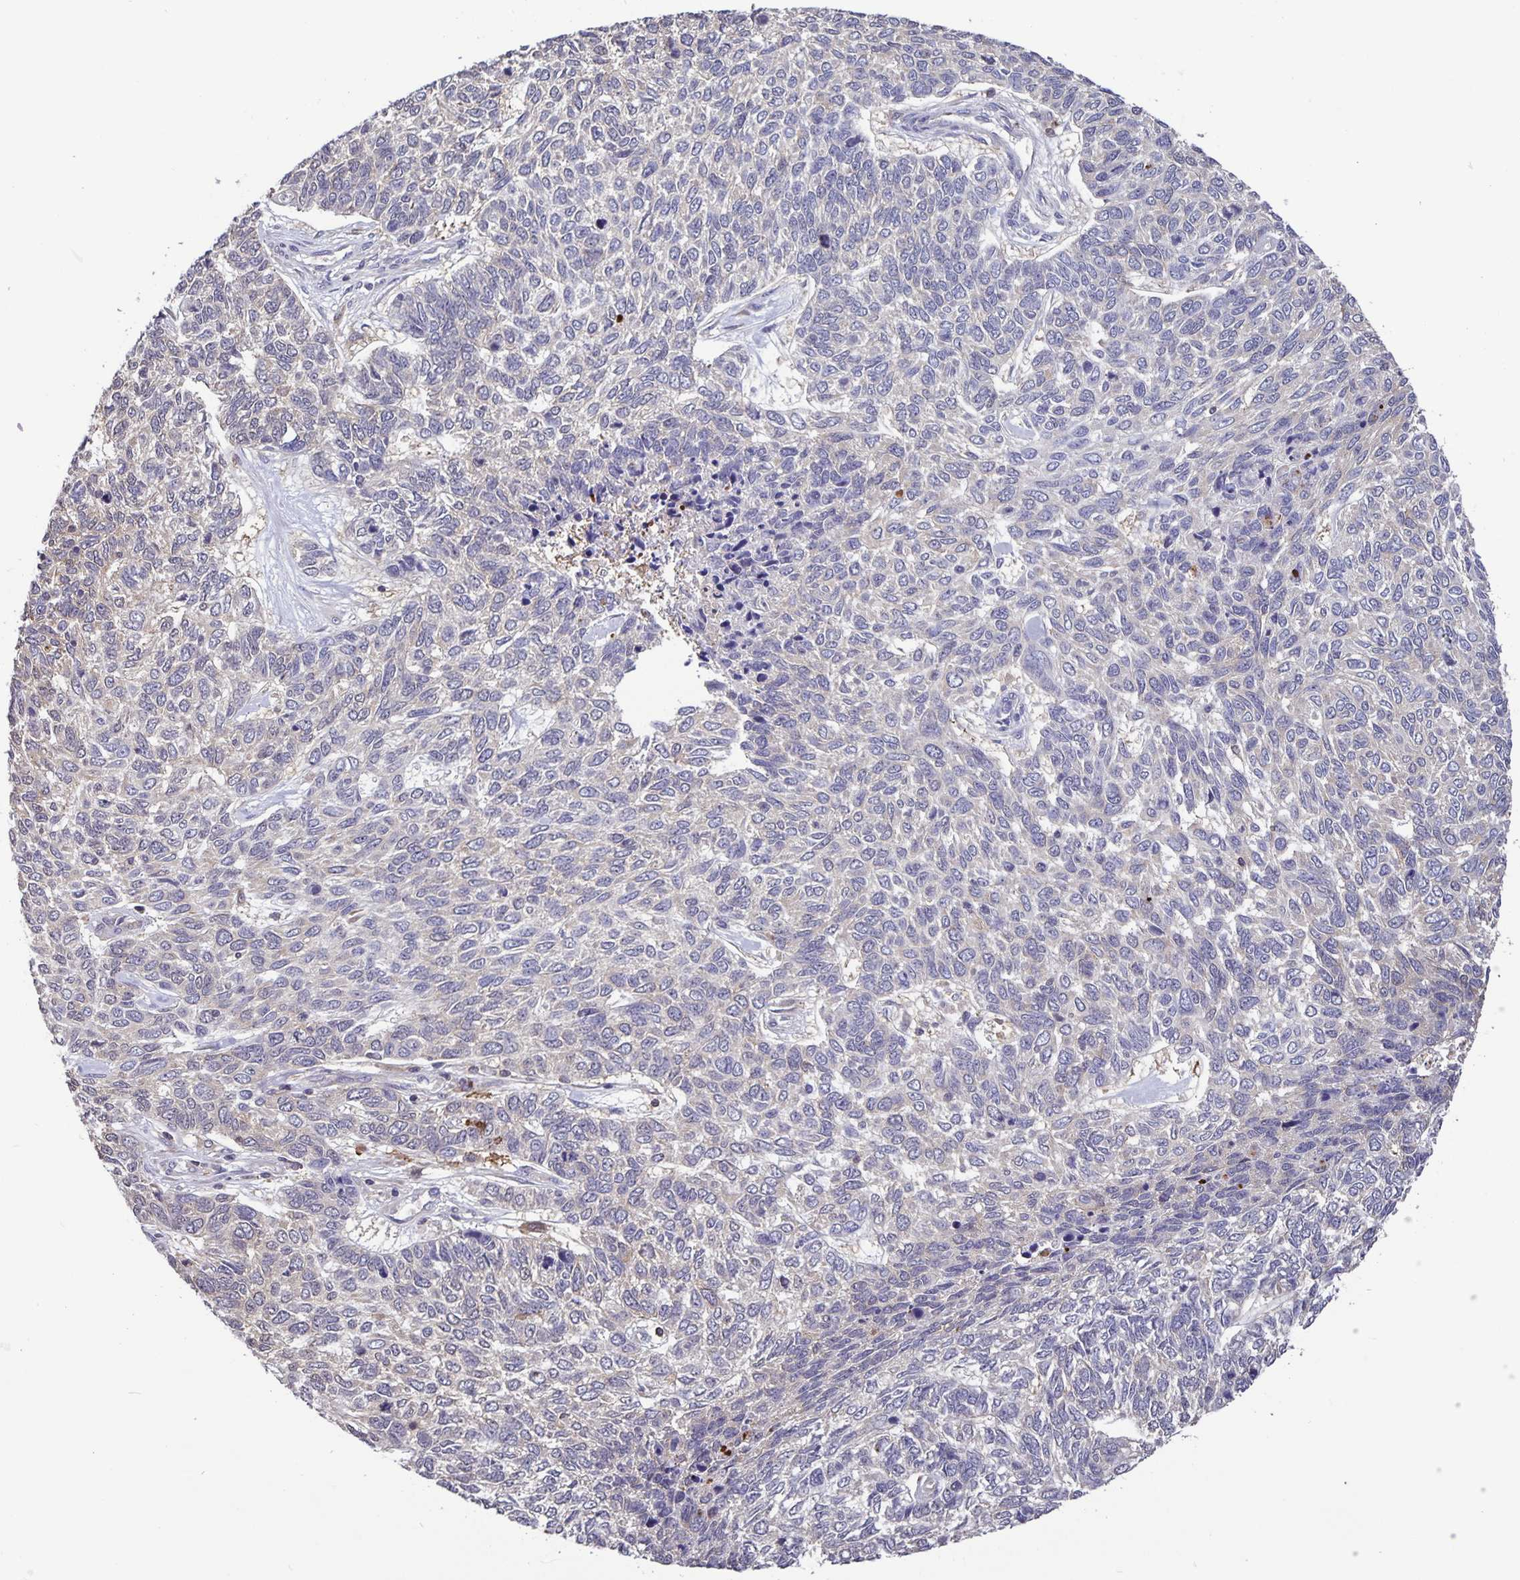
{"staining": {"intensity": "negative", "quantity": "none", "location": "none"}, "tissue": "skin cancer", "cell_type": "Tumor cells", "image_type": "cancer", "snomed": [{"axis": "morphology", "description": "Basal cell carcinoma"}, {"axis": "topography", "description": "Skin"}], "caption": "Tumor cells are negative for protein expression in human basal cell carcinoma (skin).", "gene": "FEM1C", "patient": {"sex": "female", "age": 65}}